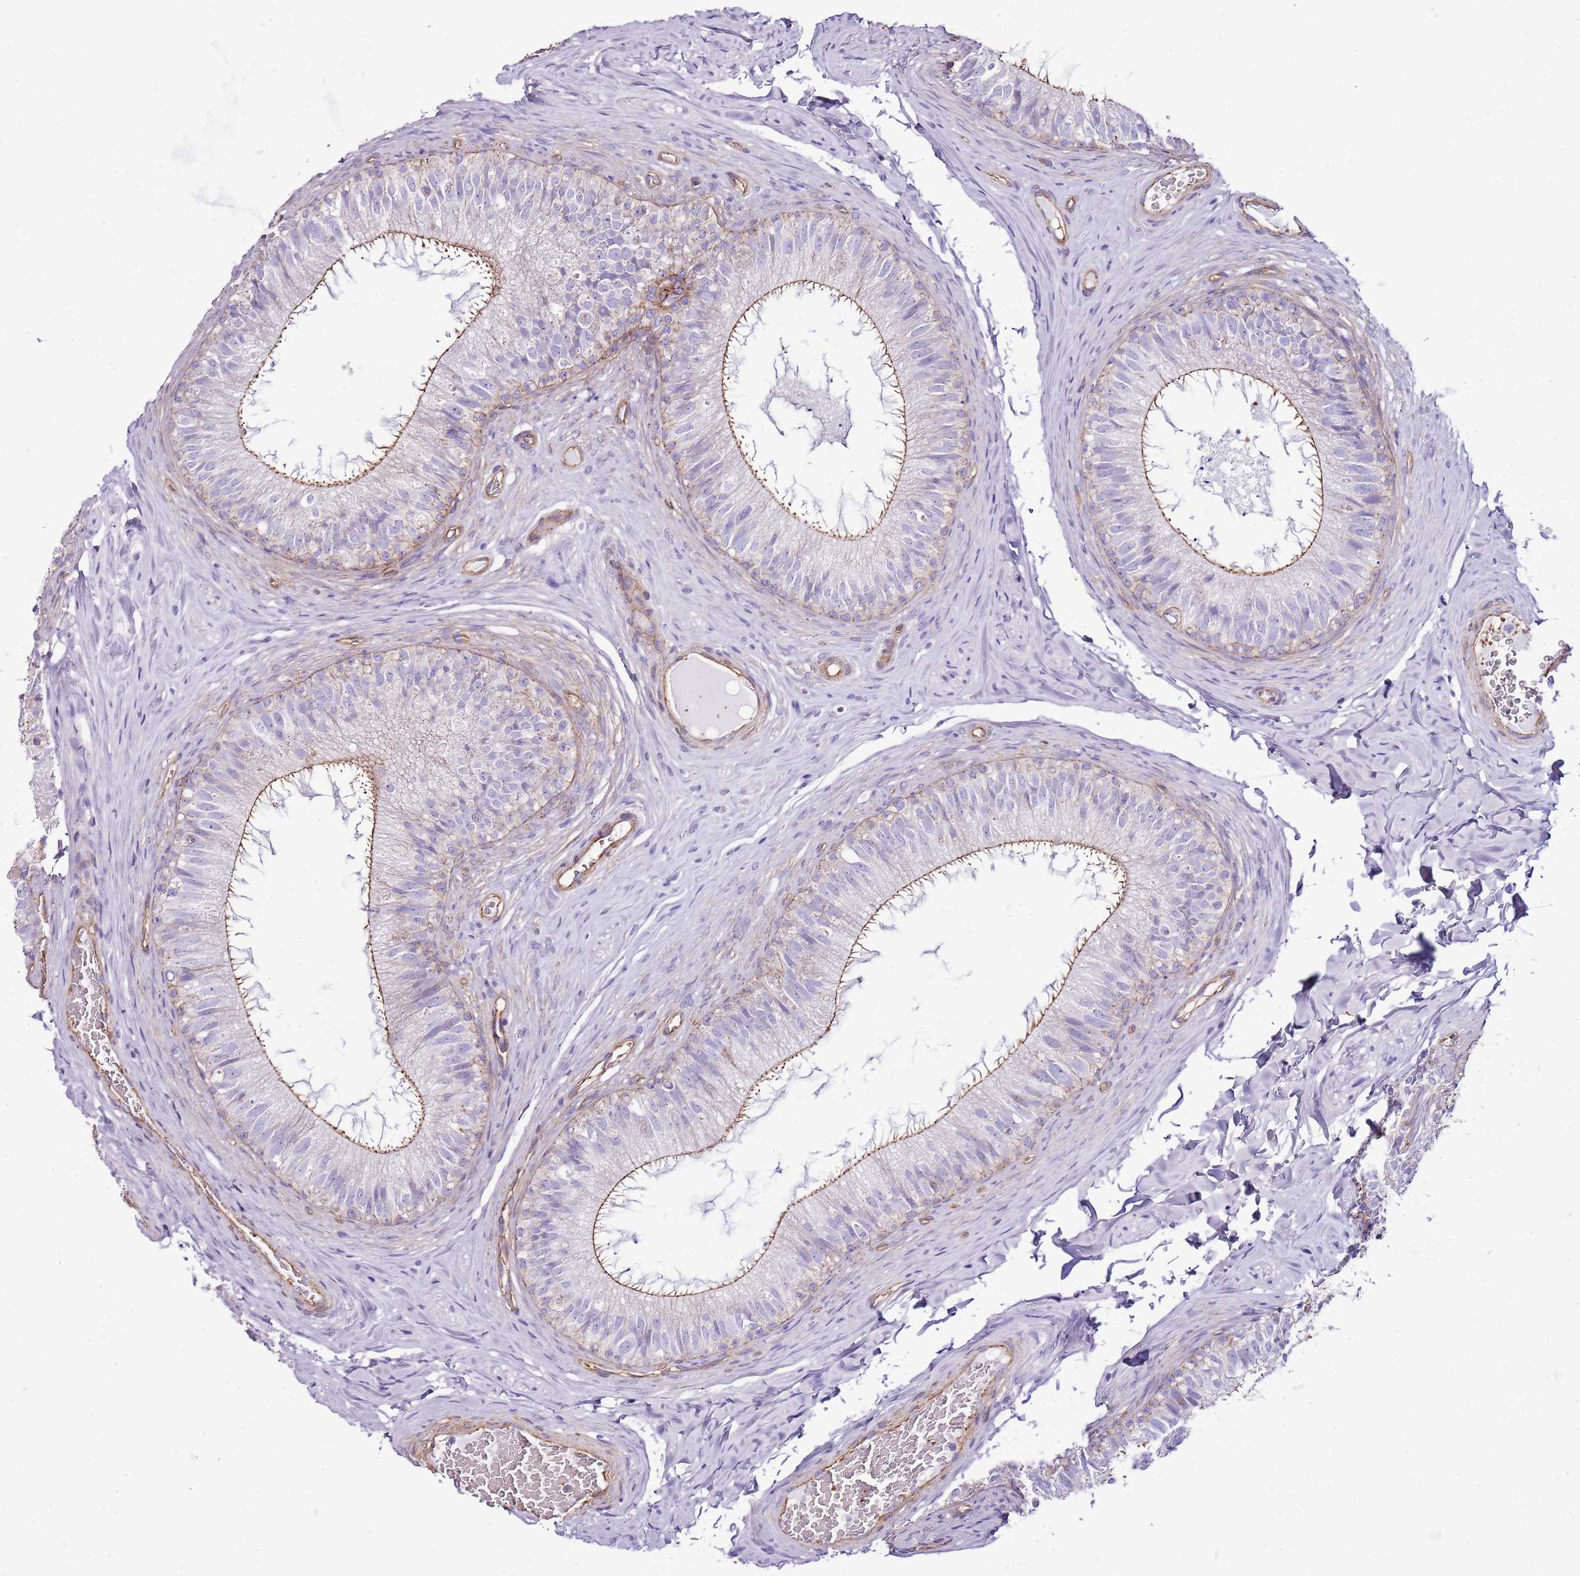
{"staining": {"intensity": "moderate", "quantity": "25%-75%", "location": "cytoplasmic/membranous"}, "tissue": "epididymis", "cell_type": "Glandular cells", "image_type": "normal", "snomed": [{"axis": "morphology", "description": "Normal tissue, NOS"}, {"axis": "topography", "description": "Epididymis"}], "caption": "A histopathology image showing moderate cytoplasmic/membranous positivity in approximately 25%-75% of glandular cells in unremarkable epididymis, as visualized by brown immunohistochemical staining.", "gene": "GFRAL", "patient": {"sex": "male", "age": 34}}